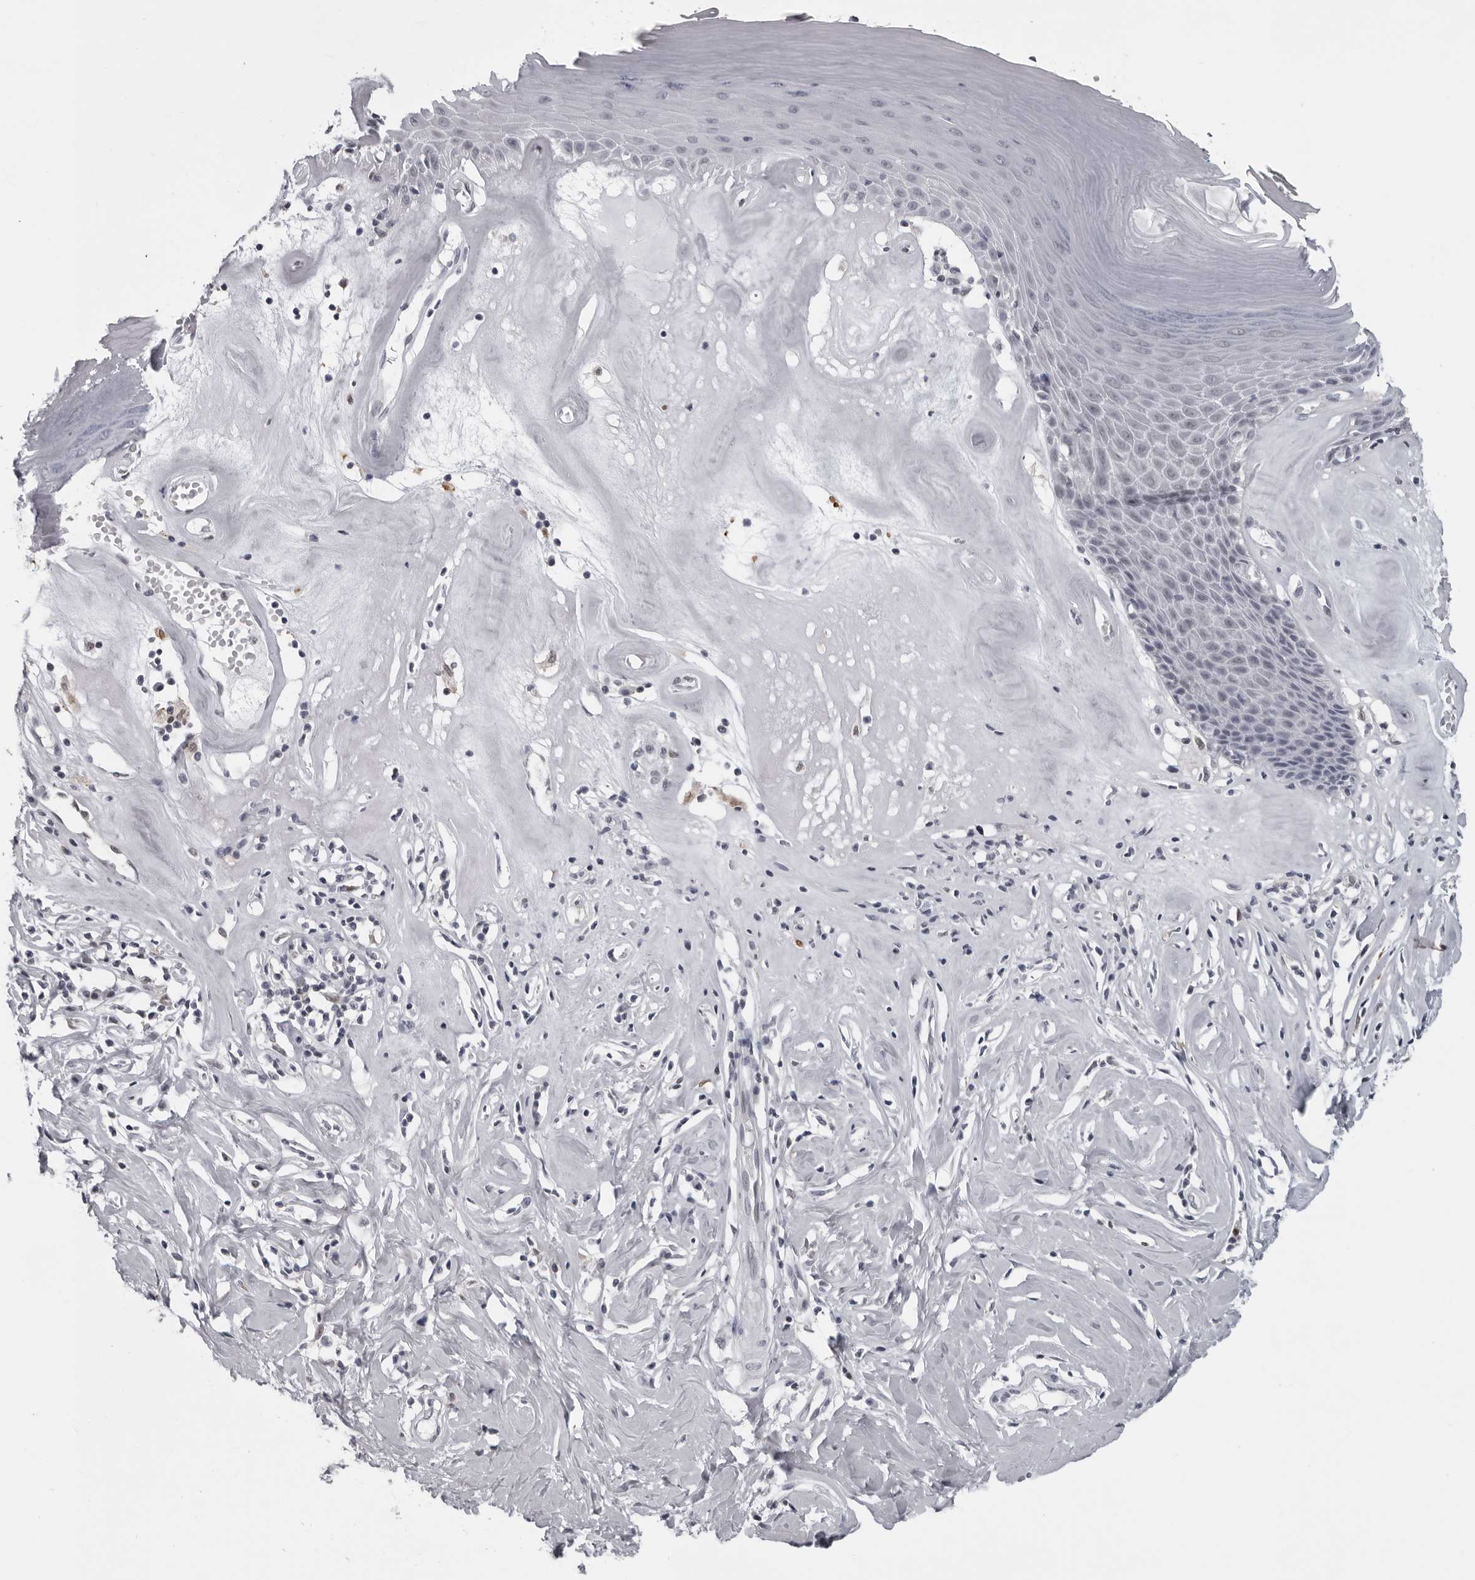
{"staining": {"intensity": "negative", "quantity": "none", "location": "none"}, "tissue": "skin", "cell_type": "Epidermal cells", "image_type": "normal", "snomed": [{"axis": "morphology", "description": "Normal tissue, NOS"}, {"axis": "morphology", "description": "Inflammation, NOS"}, {"axis": "topography", "description": "Vulva"}], "caption": "The immunohistochemistry photomicrograph has no significant staining in epidermal cells of skin. (Brightfield microscopy of DAB IHC at high magnification).", "gene": "LZIC", "patient": {"sex": "female", "age": 84}}